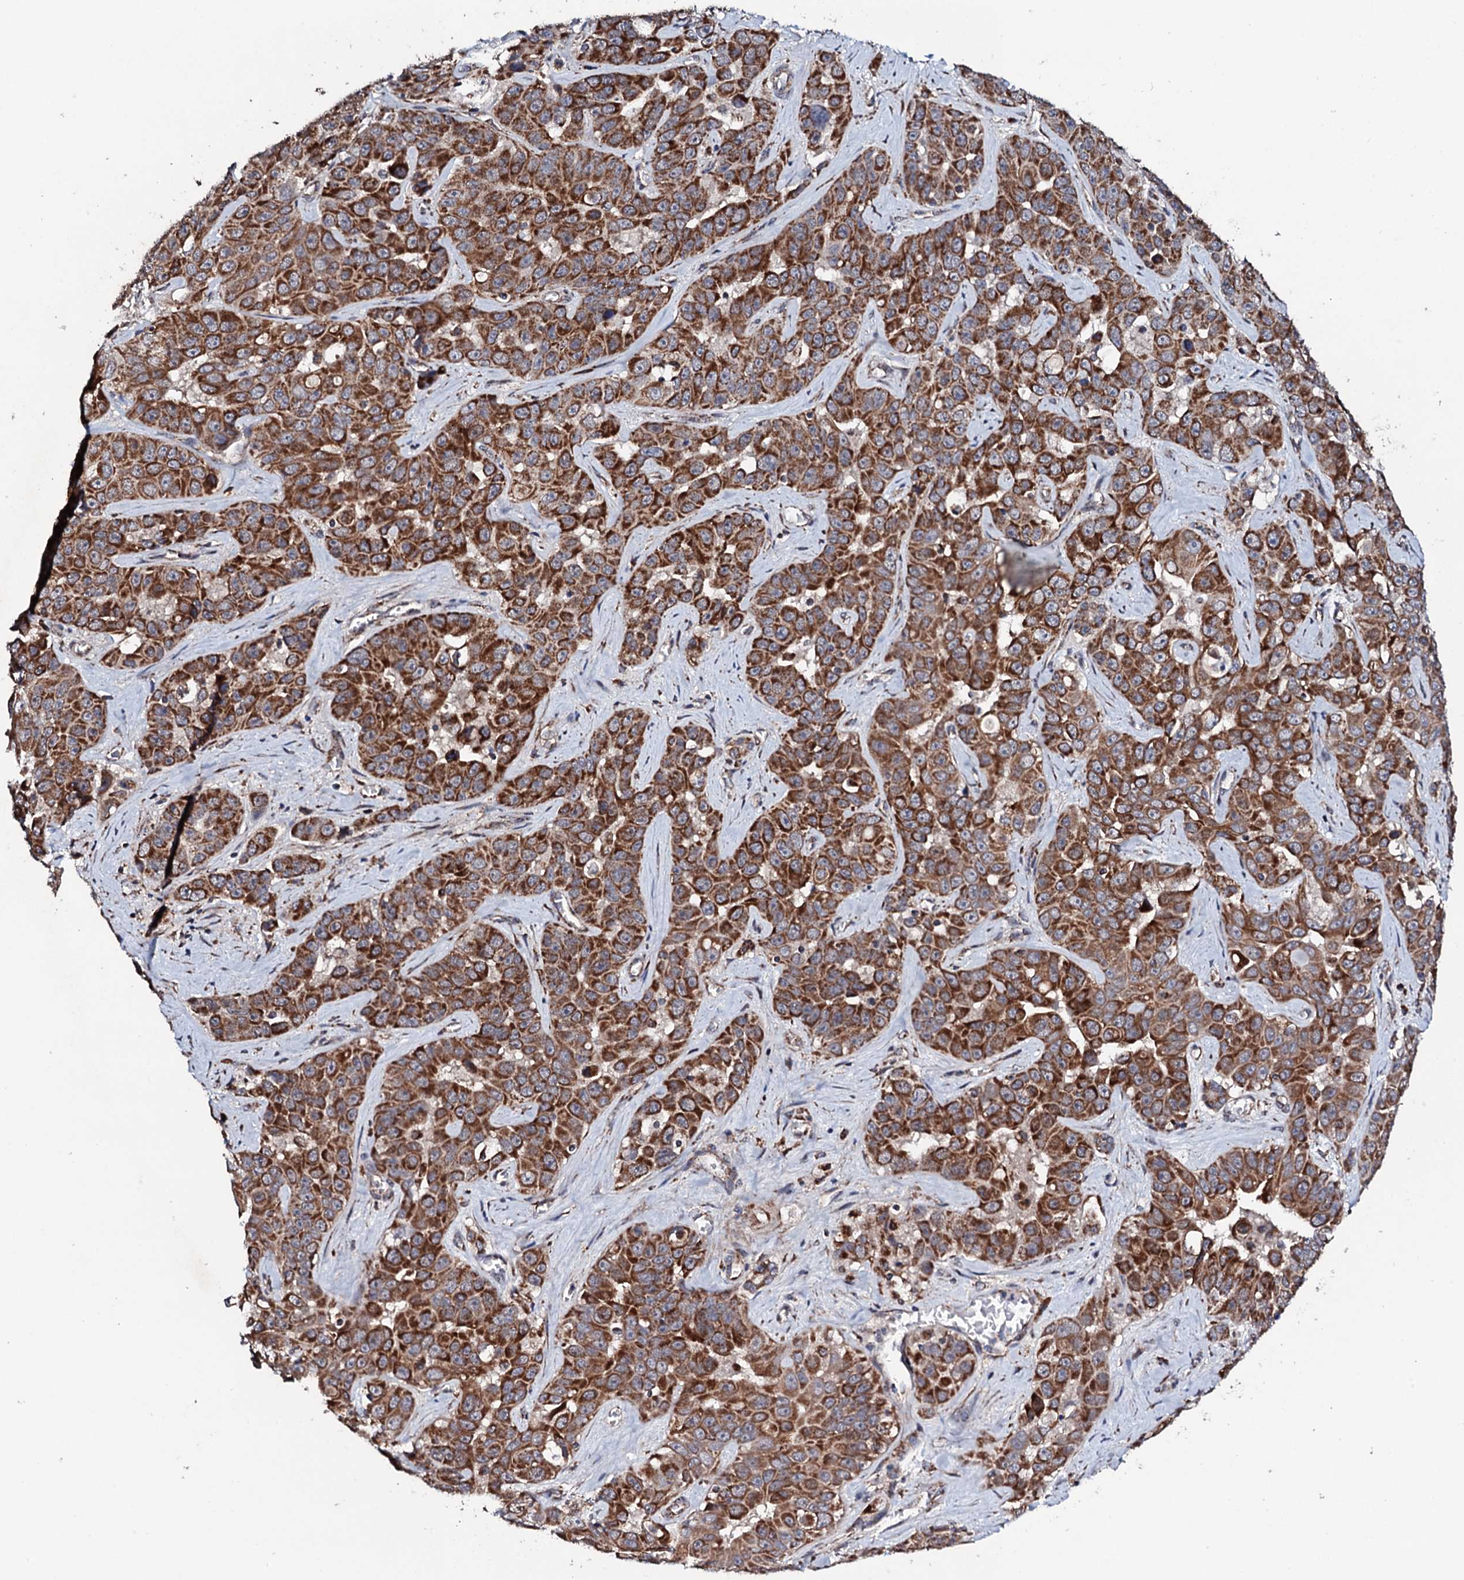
{"staining": {"intensity": "strong", "quantity": ">75%", "location": "cytoplasmic/membranous"}, "tissue": "liver cancer", "cell_type": "Tumor cells", "image_type": "cancer", "snomed": [{"axis": "morphology", "description": "Cholangiocarcinoma"}, {"axis": "topography", "description": "Liver"}], "caption": "Immunohistochemistry (IHC) of cholangiocarcinoma (liver) displays high levels of strong cytoplasmic/membranous positivity in approximately >75% of tumor cells.", "gene": "MTIF3", "patient": {"sex": "female", "age": 52}}